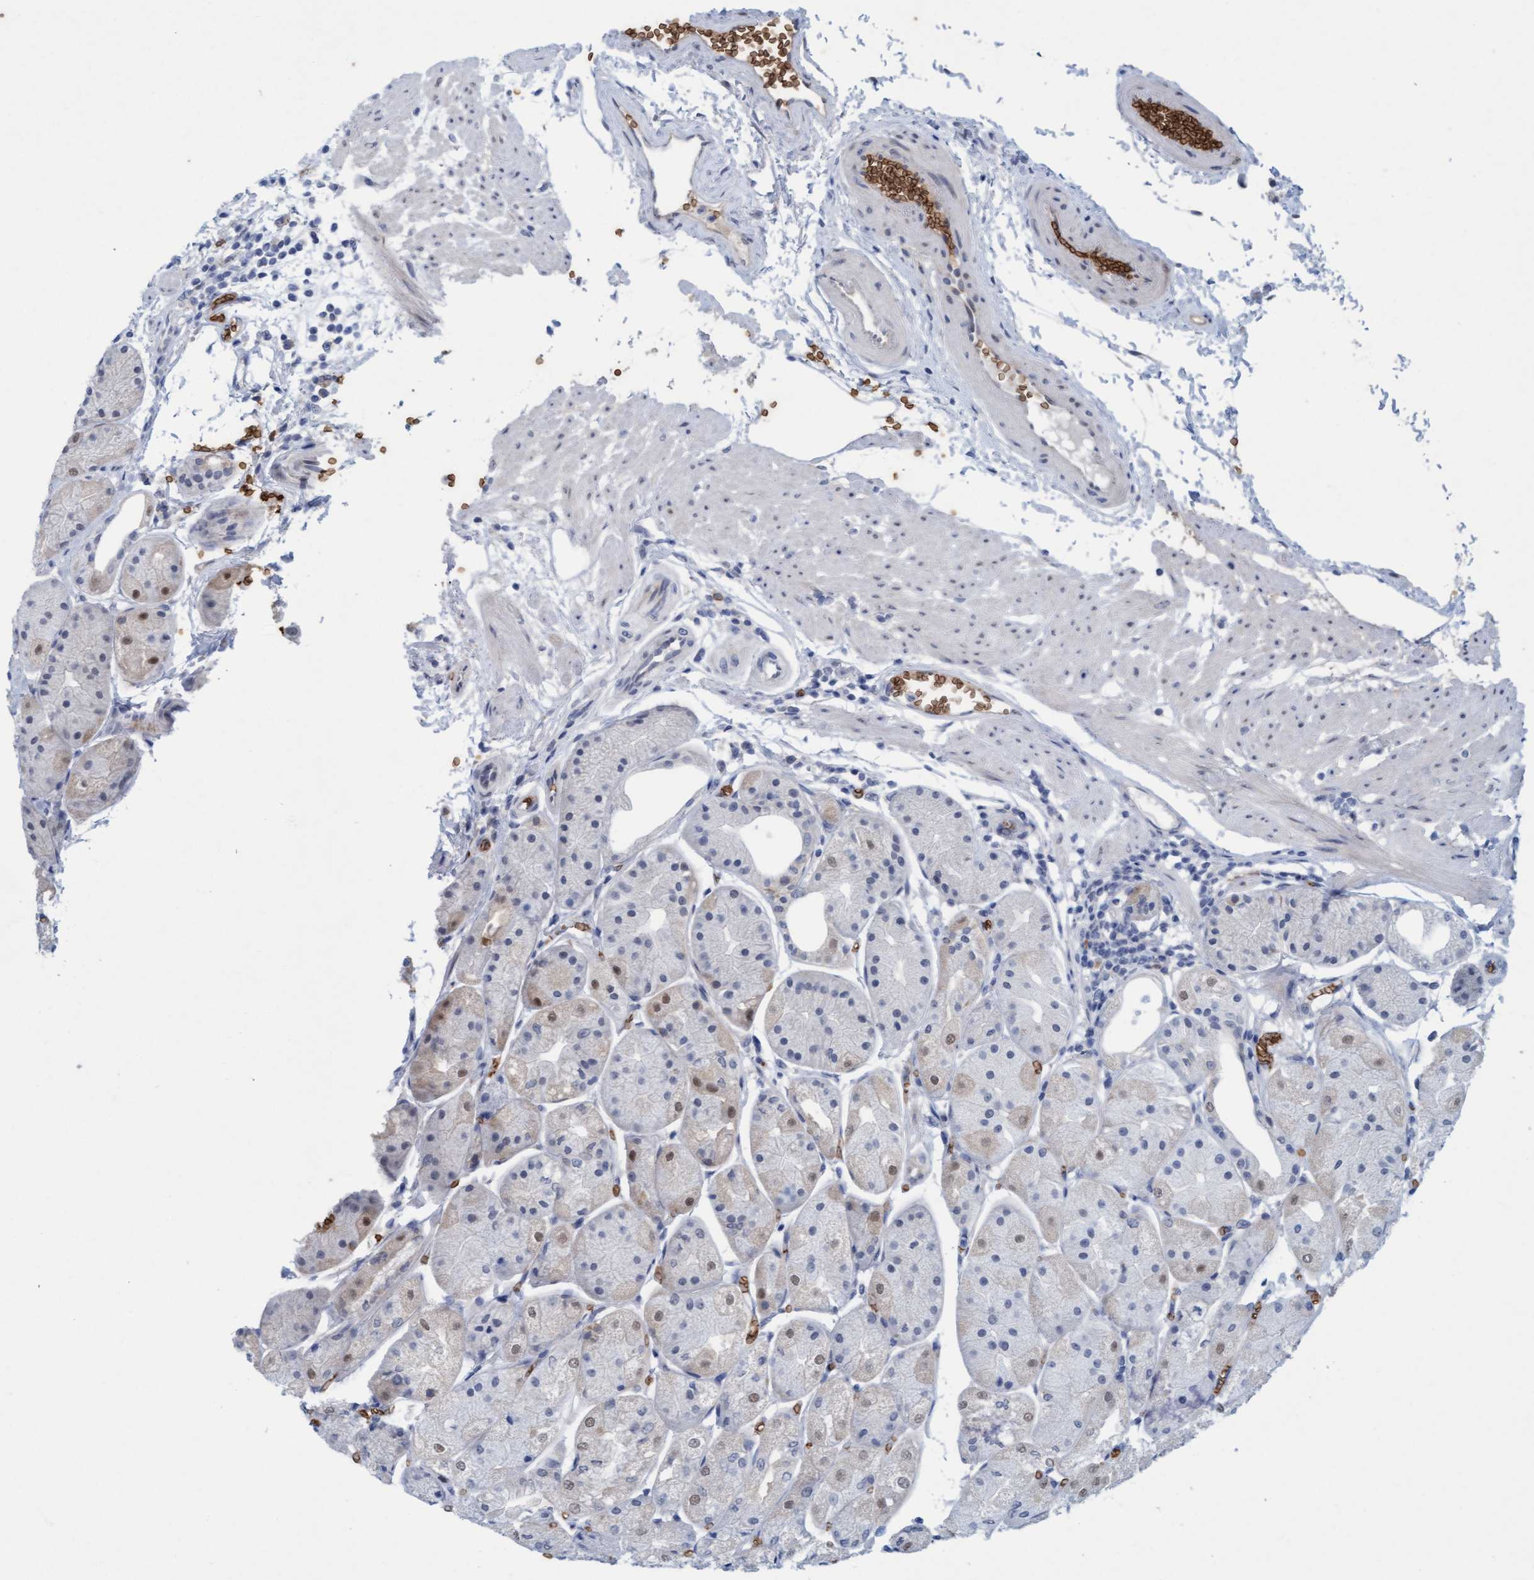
{"staining": {"intensity": "negative", "quantity": "none", "location": "none"}, "tissue": "stomach", "cell_type": "Glandular cells", "image_type": "normal", "snomed": [{"axis": "morphology", "description": "Normal tissue, NOS"}, {"axis": "topography", "description": "Stomach, upper"}], "caption": "Immunohistochemical staining of unremarkable stomach shows no significant staining in glandular cells. (DAB (3,3'-diaminobenzidine) immunohistochemistry (IHC) with hematoxylin counter stain).", "gene": "SPEM2", "patient": {"sex": "male", "age": 72}}